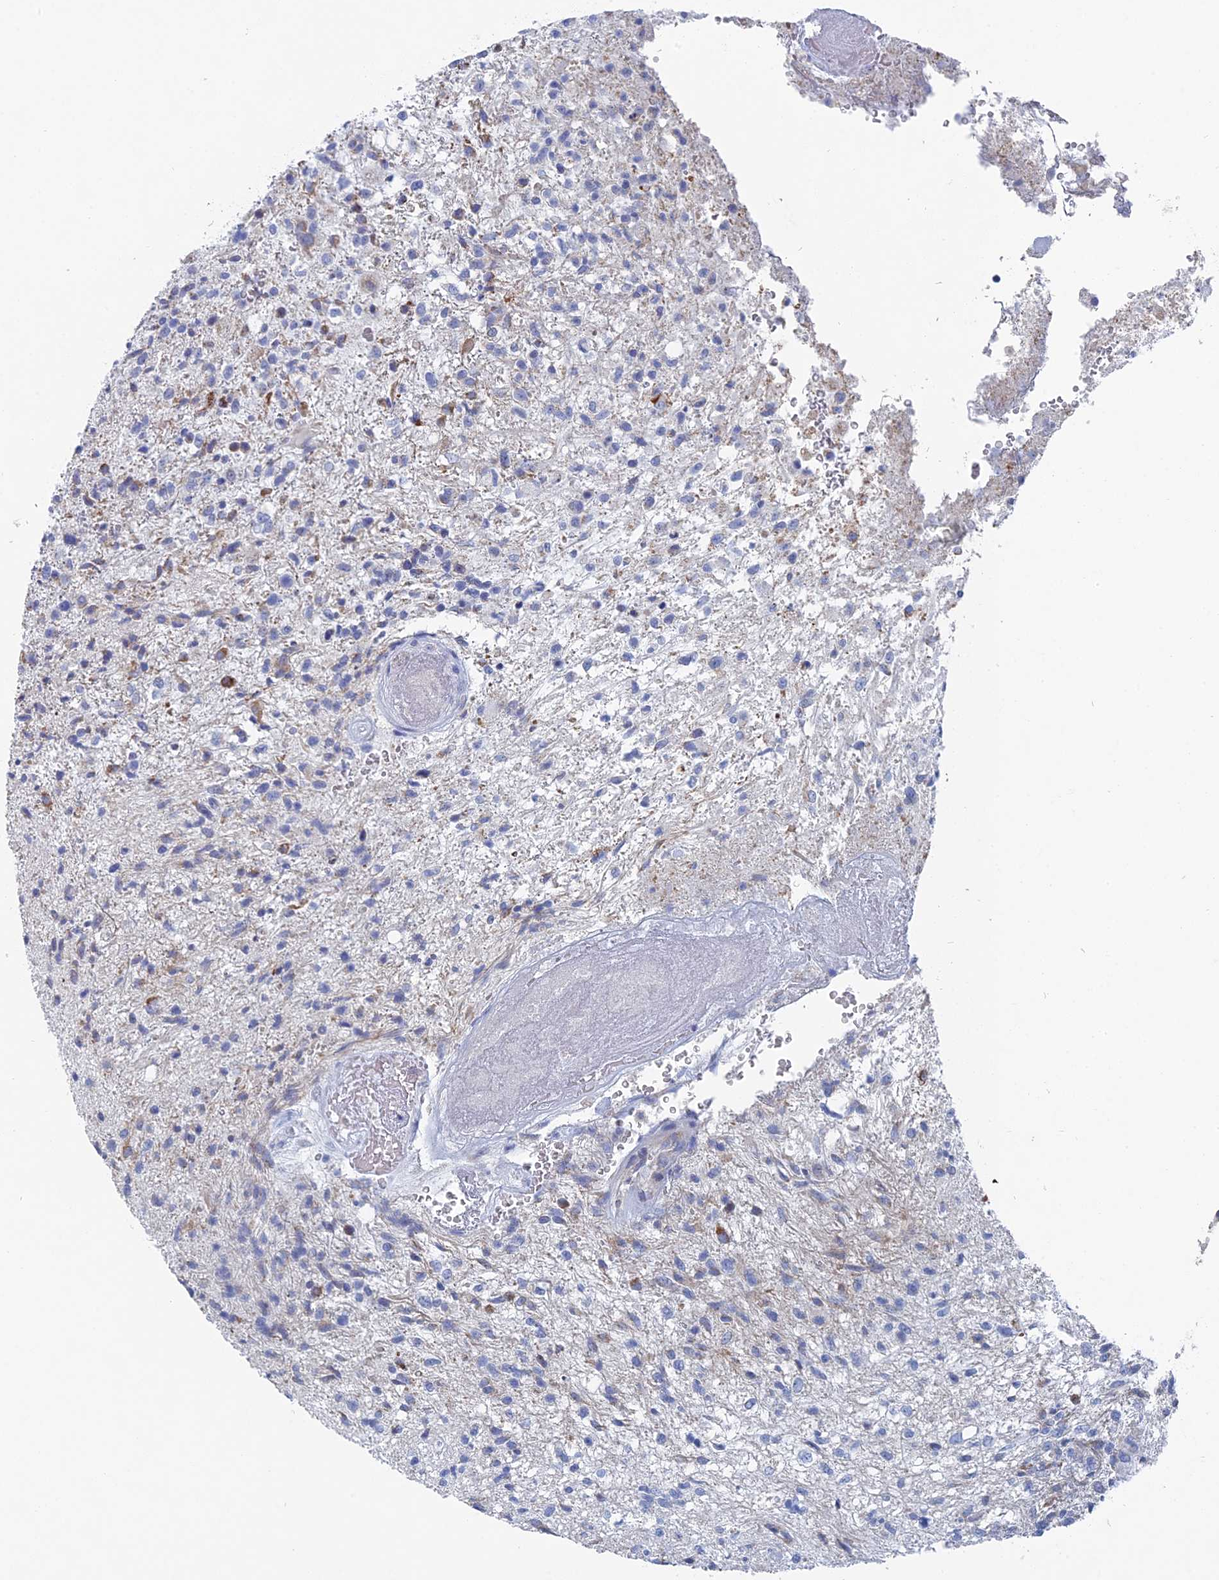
{"staining": {"intensity": "negative", "quantity": "none", "location": "none"}, "tissue": "glioma", "cell_type": "Tumor cells", "image_type": "cancer", "snomed": [{"axis": "morphology", "description": "Glioma, malignant, High grade"}, {"axis": "topography", "description": "Brain"}], "caption": "IHC photomicrograph of glioma stained for a protein (brown), which exhibits no staining in tumor cells.", "gene": "HIGD1A", "patient": {"sex": "male", "age": 56}}